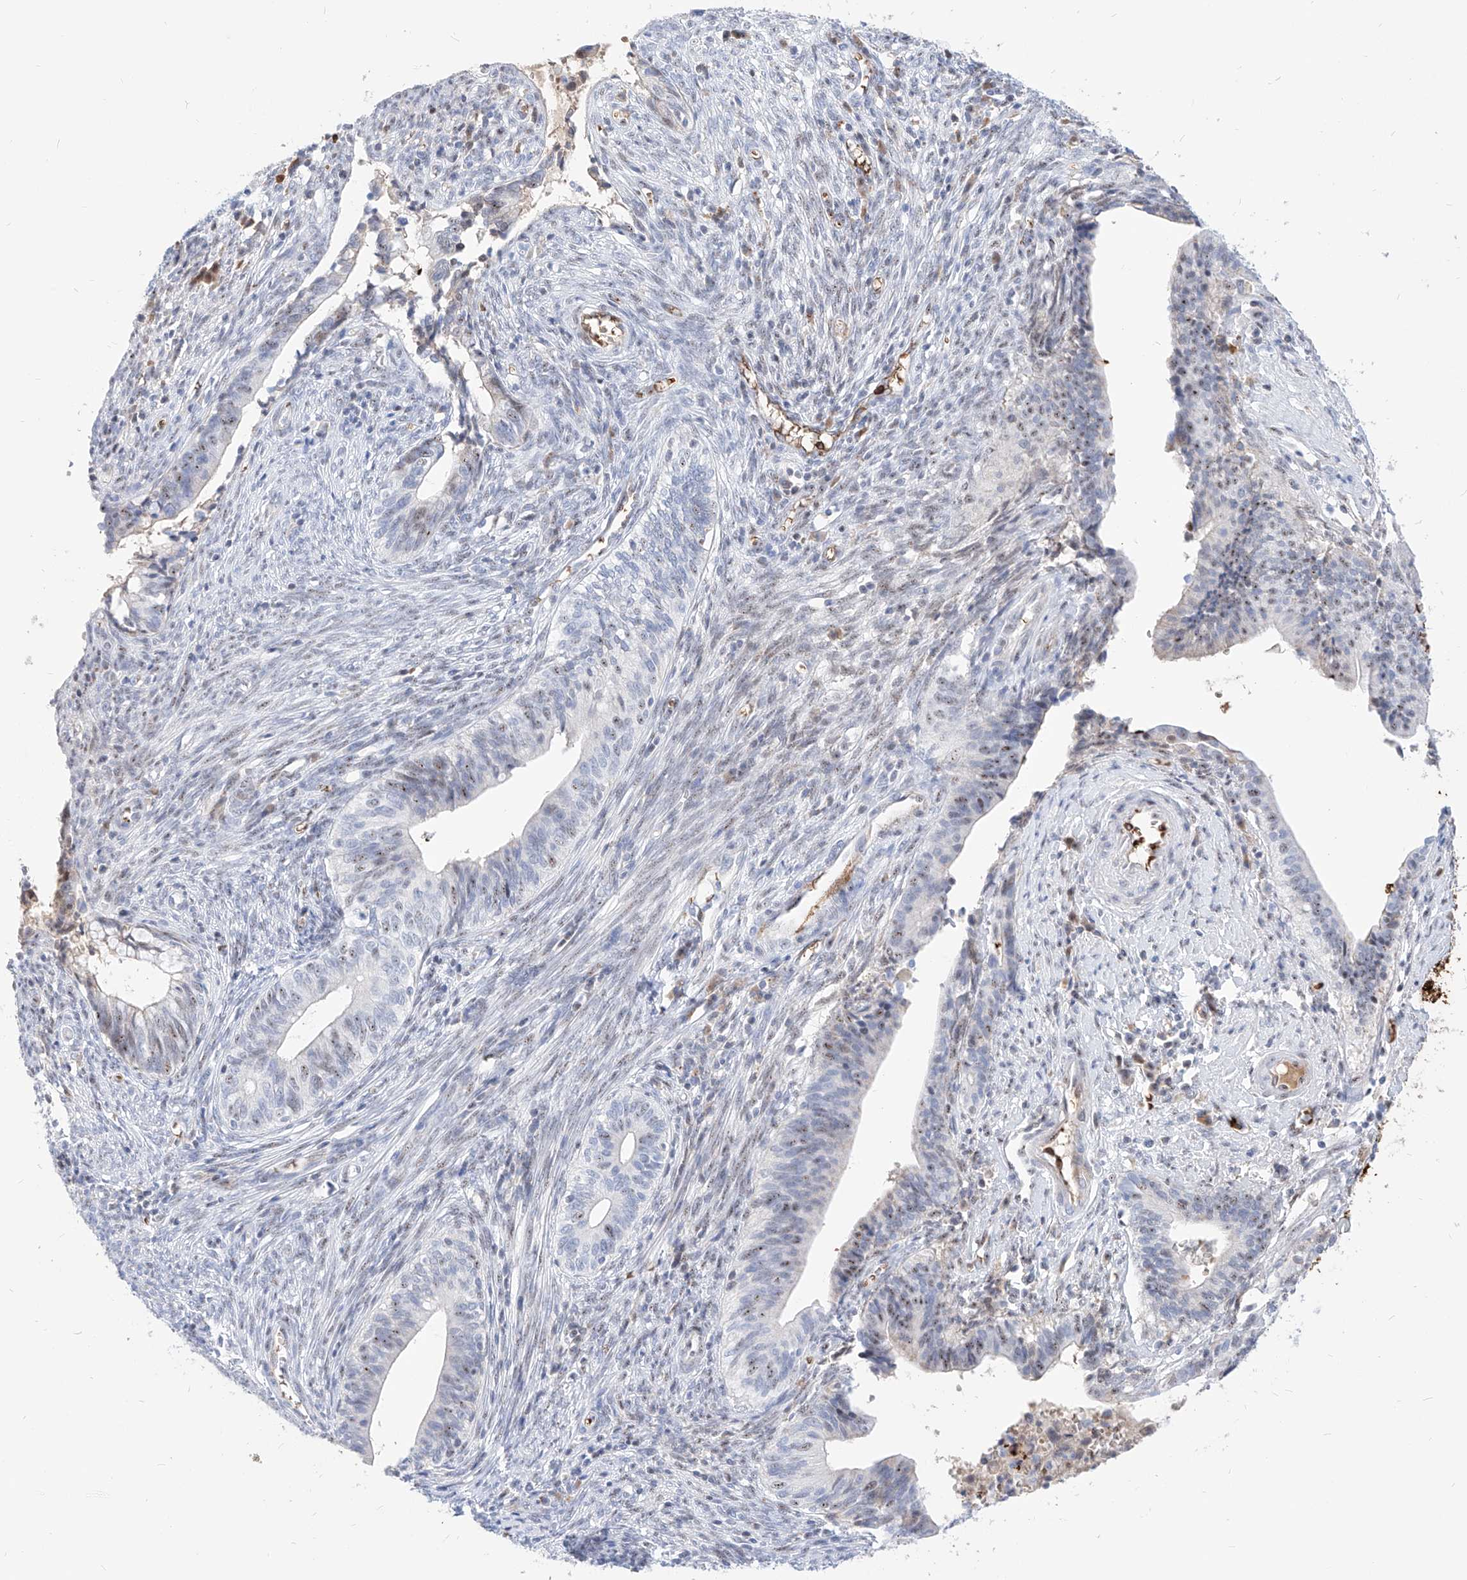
{"staining": {"intensity": "negative", "quantity": "none", "location": "none"}, "tissue": "cervical cancer", "cell_type": "Tumor cells", "image_type": "cancer", "snomed": [{"axis": "morphology", "description": "Adenocarcinoma, NOS"}, {"axis": "topography", "description": "Cervix"}], "caption": "Adenocarcinoma (cervical) stained for a protein using IHC displays no positivity tumor cells.", "gene": "ZFP42", "patient": {"sex": "female", "age": 44}}